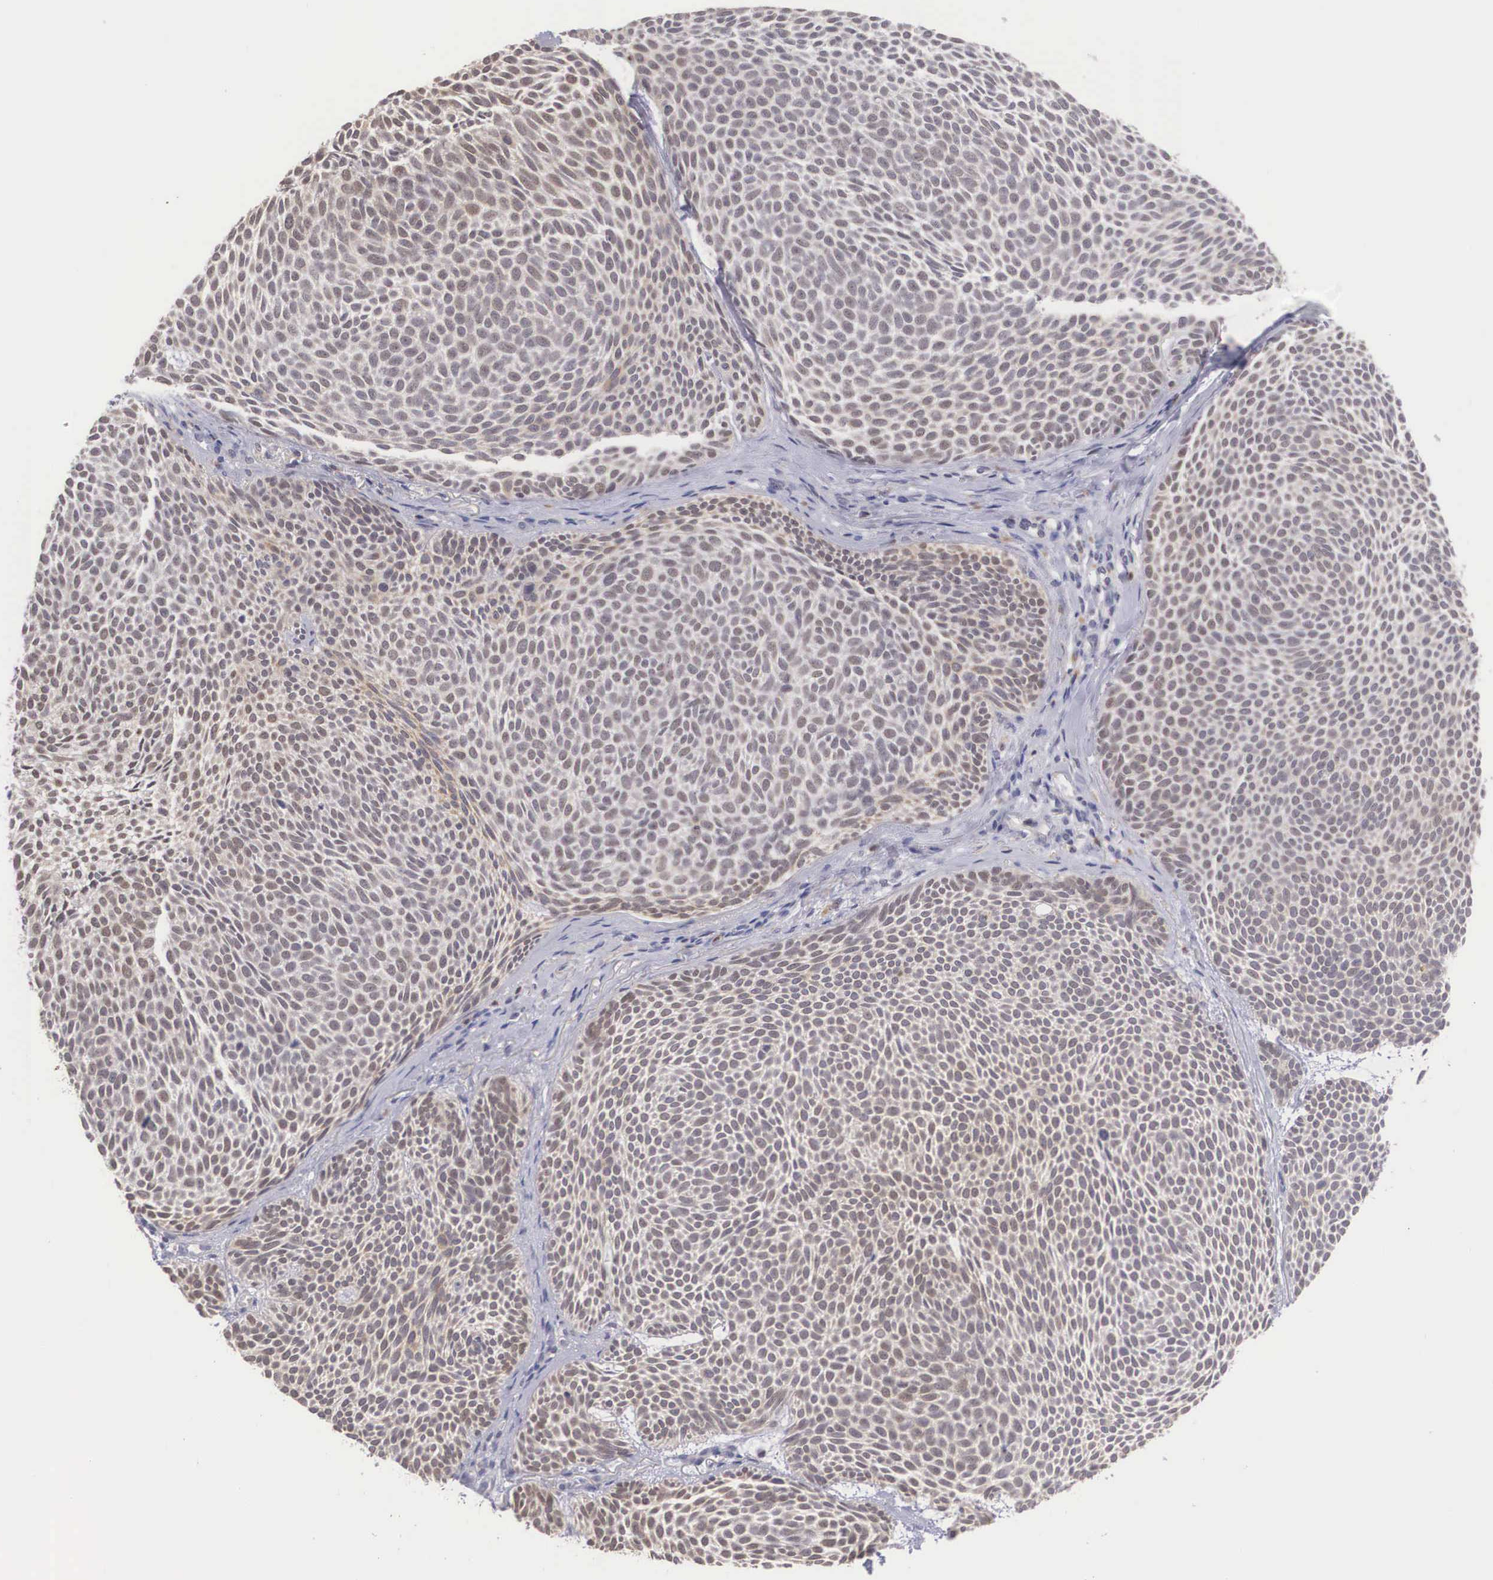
{"staining": {"intensity": "weak", "quantity": "25%-75%", "location": "cytoplasmic/membranous,nuclear"}, "tissue": "skin cancer", "cell_type": "Tumor cells", "image_type": "cancer", "snomed": [{"axis": "morphology", "description": "Basal cell carcinoma"}, {"axis": "topography", "description": "Skin"}], "caption": "Skin cancer tissue demonstrates weak cytoplasmic/membranous and nuclear positivity in approximately 25%-75% of tumor cells, visualized by immunohistochemistry. The staining was performed using DAB (3,3'-diaminobenzidine), with brown indicating positive protein expression. Nuclei are stained blue with hematoxylin.", "gene": "NINL", "patient": {"sex": "male", "age": 84}}